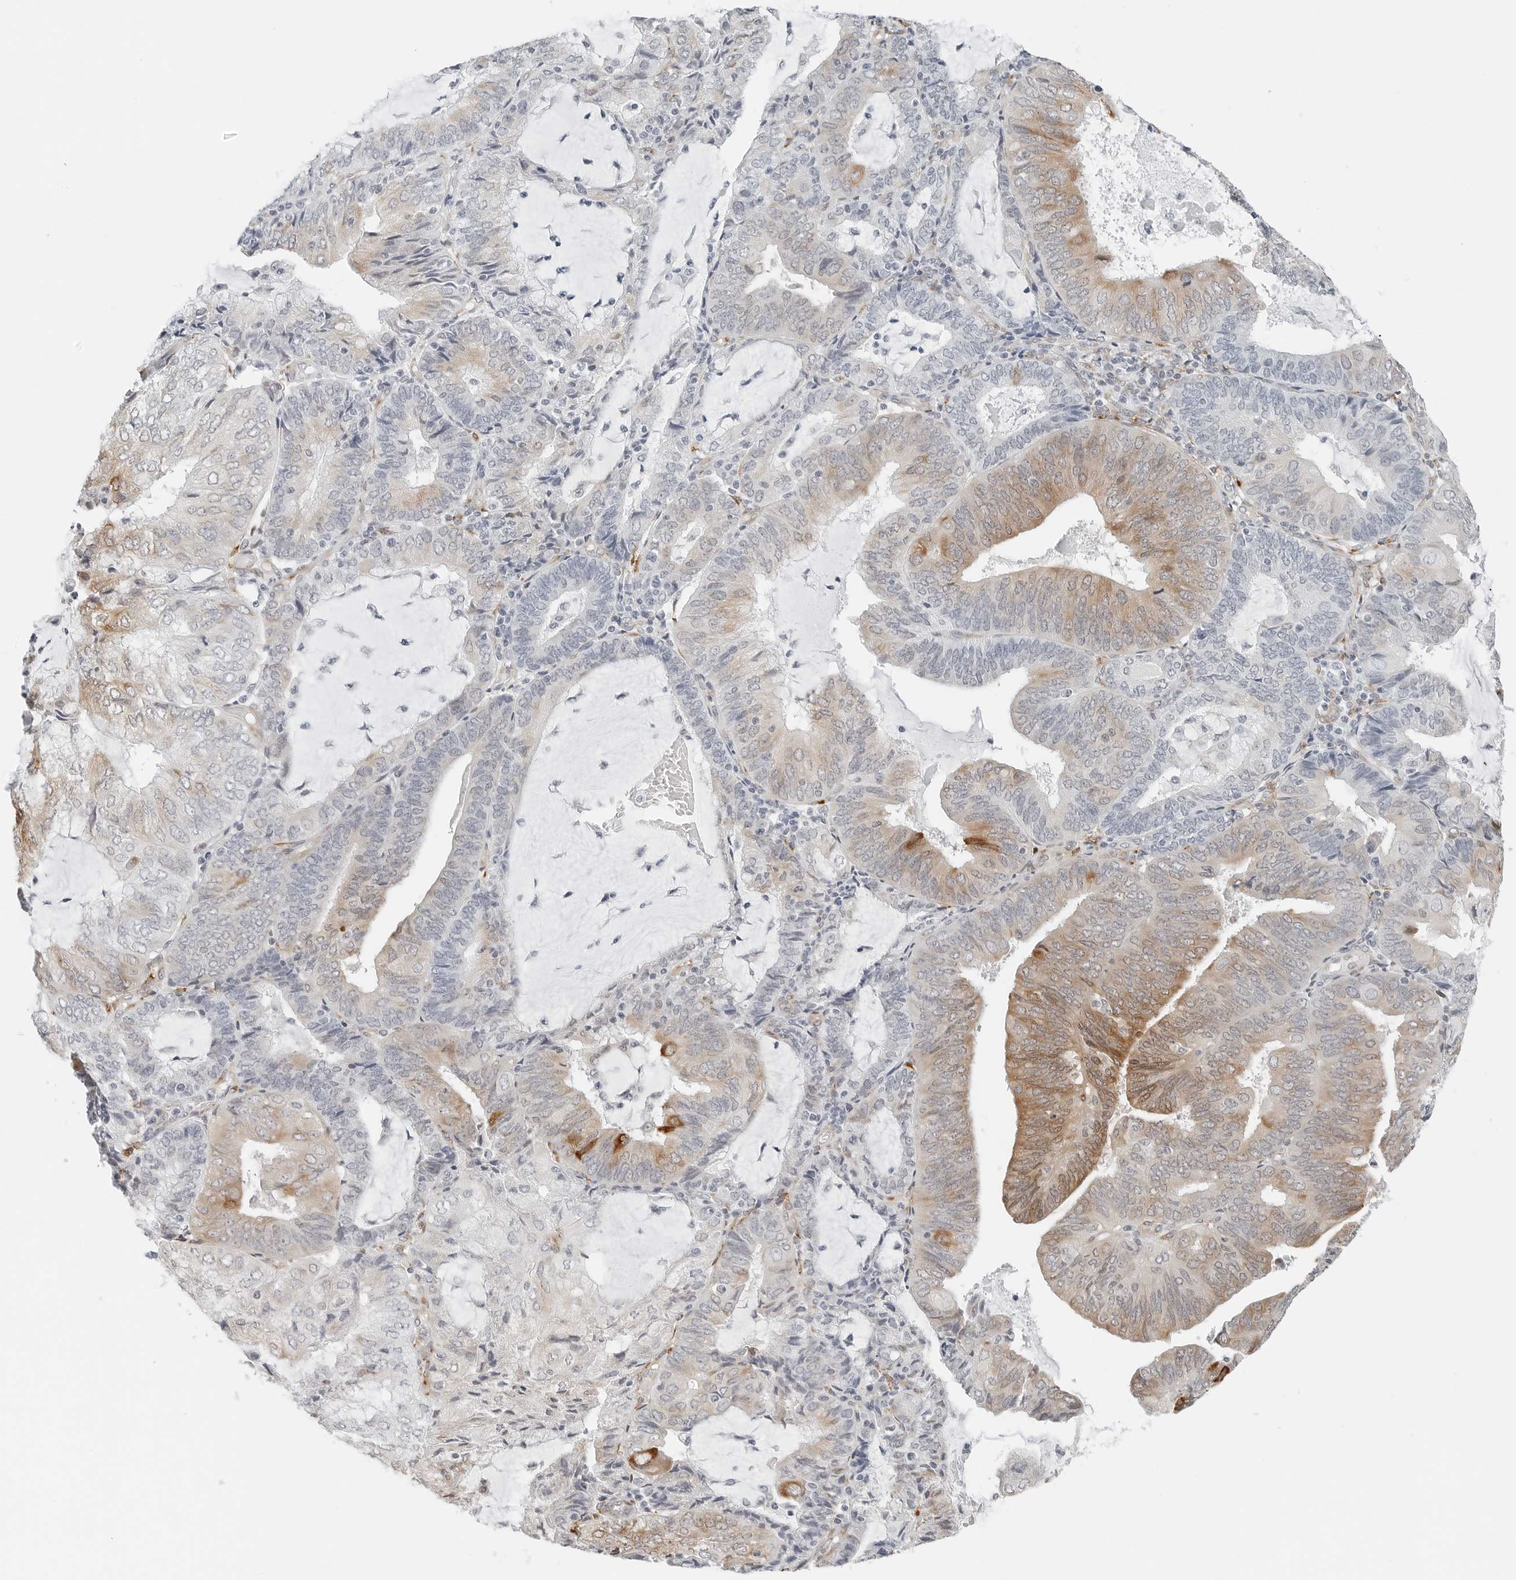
{"staining": {"intensity": "moderate", "quantity": "<25%", "location": "cytoplasmic/membranous"}, "tissue": "endometrial cancer", "cell_type": "Tumor cells", "image_type": "cancer", "snomed": [{"axis": "morphology", "description": "Adenocarcinoma, NOS"}, {"axis": "topography", "description": "Endometrium"}], "caption": "A brown stain shows moderate cytoplasmic/membranous positivity of a protein in endometrial cancer tumor cells. (DAB (3,3'-diaminobenzidine) IHC, brown staining for protein, blue staining for nuclei).", "gene": "P4HA2", "patient": {"sex": "female", "age": 81}}